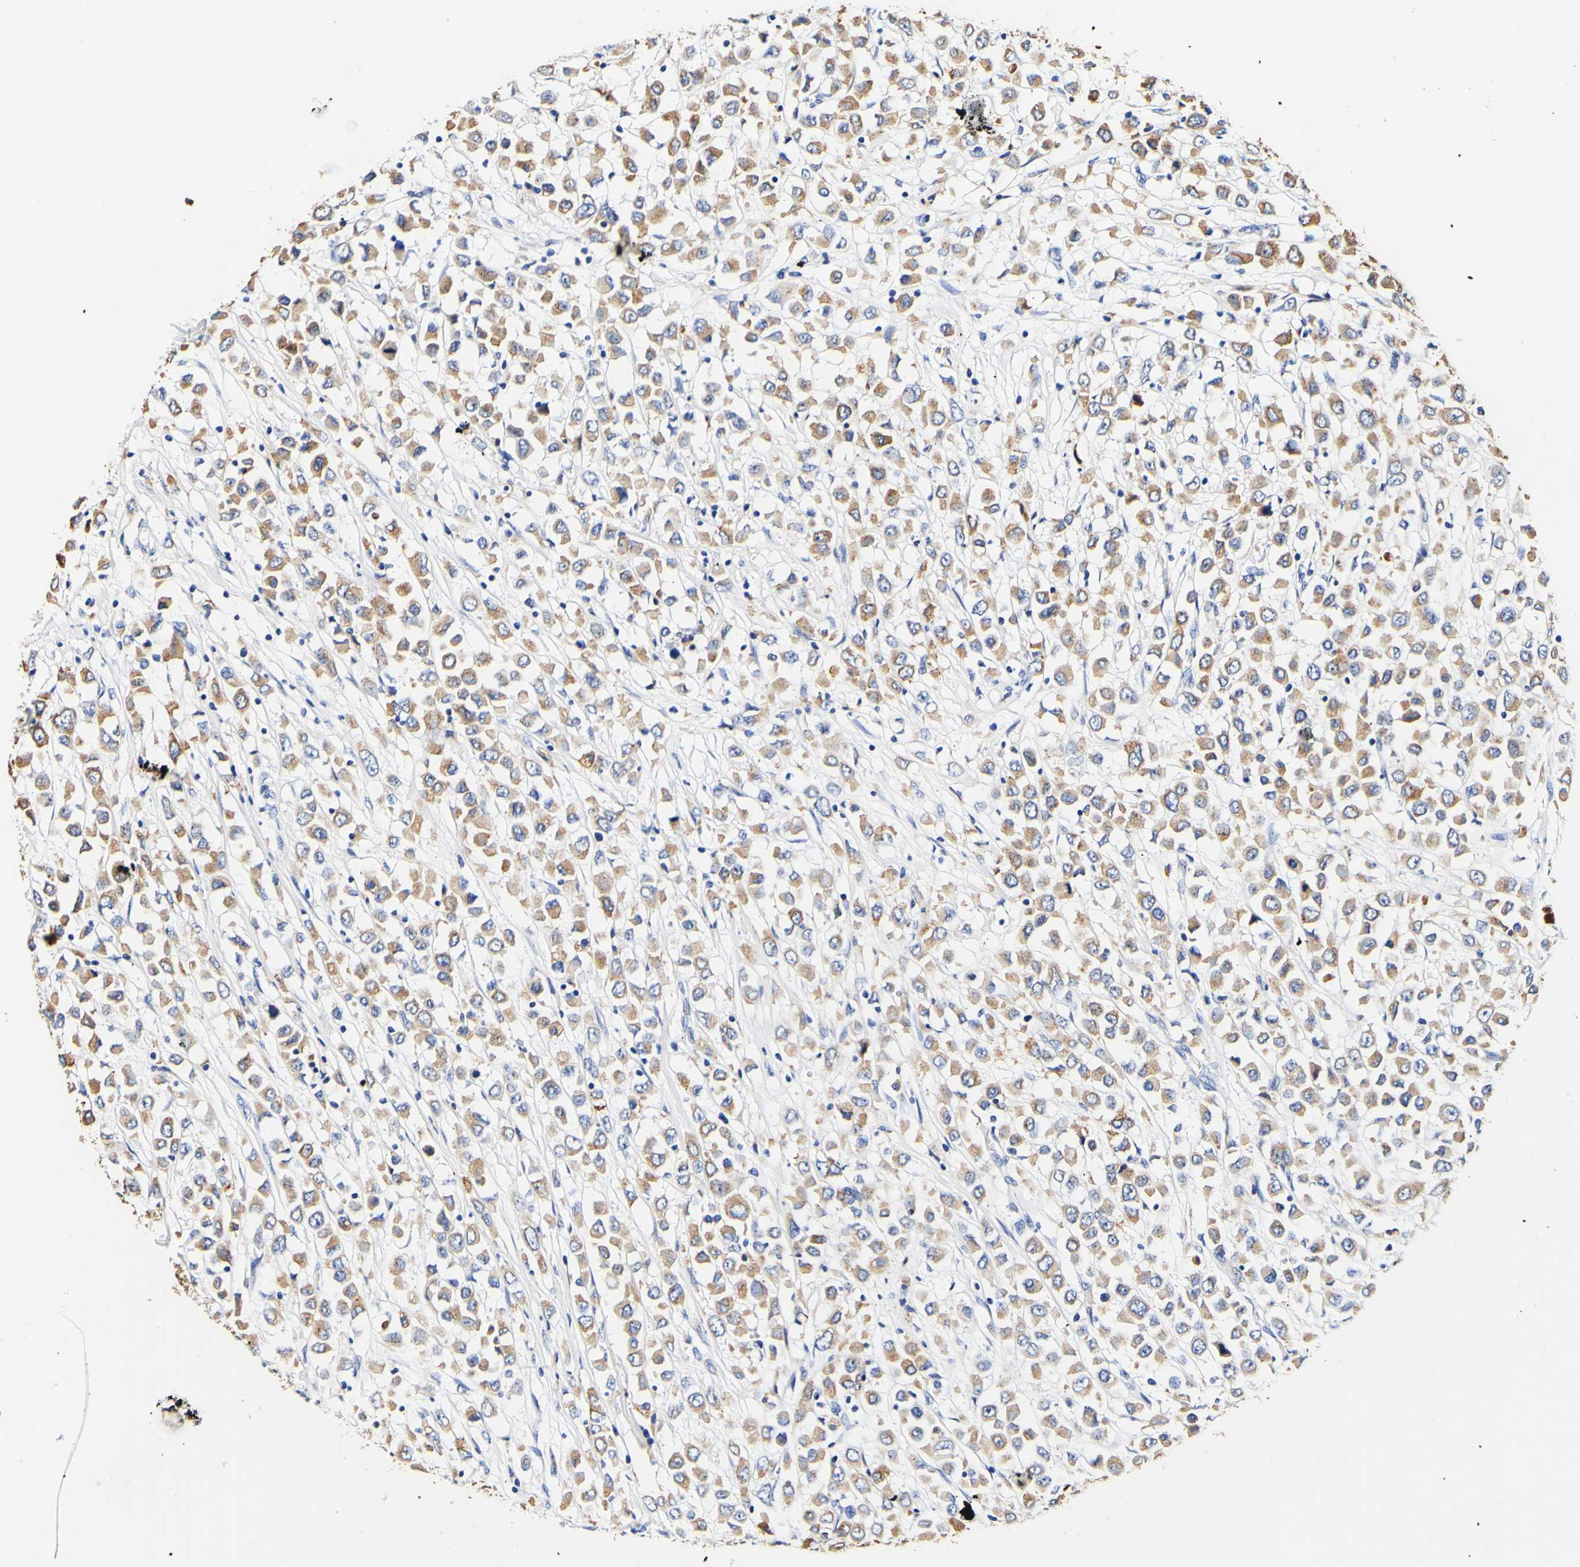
{"staining": {"intensity": "moderate", "quantity": ">75%", "location": "cytoplasmic/membranous"}, "tissue": "breast cancer", "cell_type": "Tumor cells", "image_type": "cancer", "snomed": [{"axis": "morphology", "description": "Duct carcinoma"}, {"axis": "topography", "description": "Breast"}], "caption": "Brown immunohistochemical staining in infiltrating ductal carcinoma (breast) exhibits moderate cytoplasmic/membranous positivity in approximately >75% of tumor cells.", "gene": "CAMK4", "patient": {"sex": "female", "age": 61}}